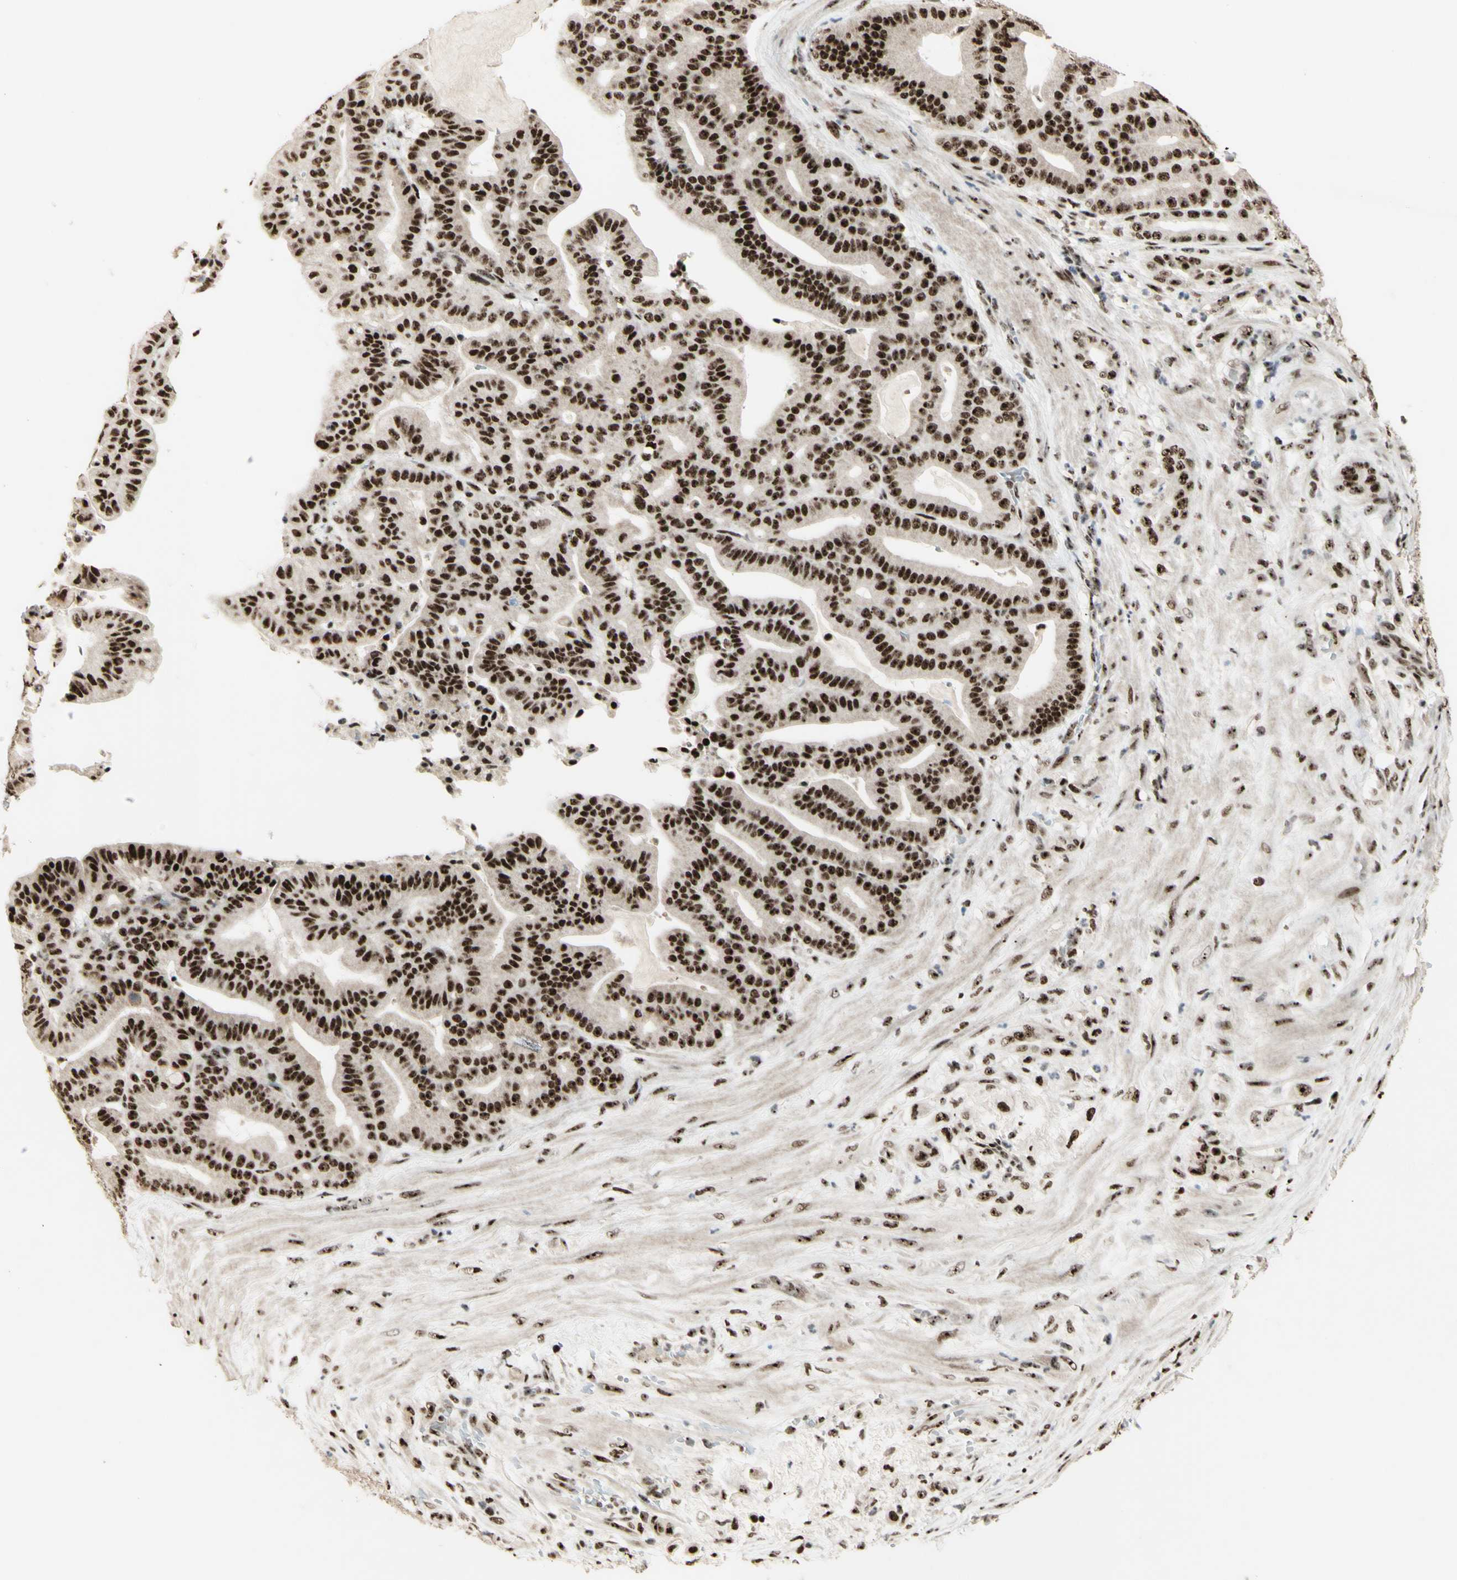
{"staining": {"intensity": "strong", "quantity": ">75%", "location": "nuclear"}, "tissue": "pancreatic cancer", "cell_type": "Tumor cells", "image_type": "cancer", "snomed": [{"axis": "morphology", "description": "Adenocarcinoma, NOS"}, {"axis": "topography", "description": "Pancreas"}], "caption": "Immunohistochemistry histopathology image of neoplastic tissue: human pancreatic cancer stained using IHC exhibits high levels of strong protein expression localized specifically in the nuclear of tumor cells, appearing as a nuclear brown color.", "gene": "DHX9", "patient": {"sex": "male", "age": 63}}